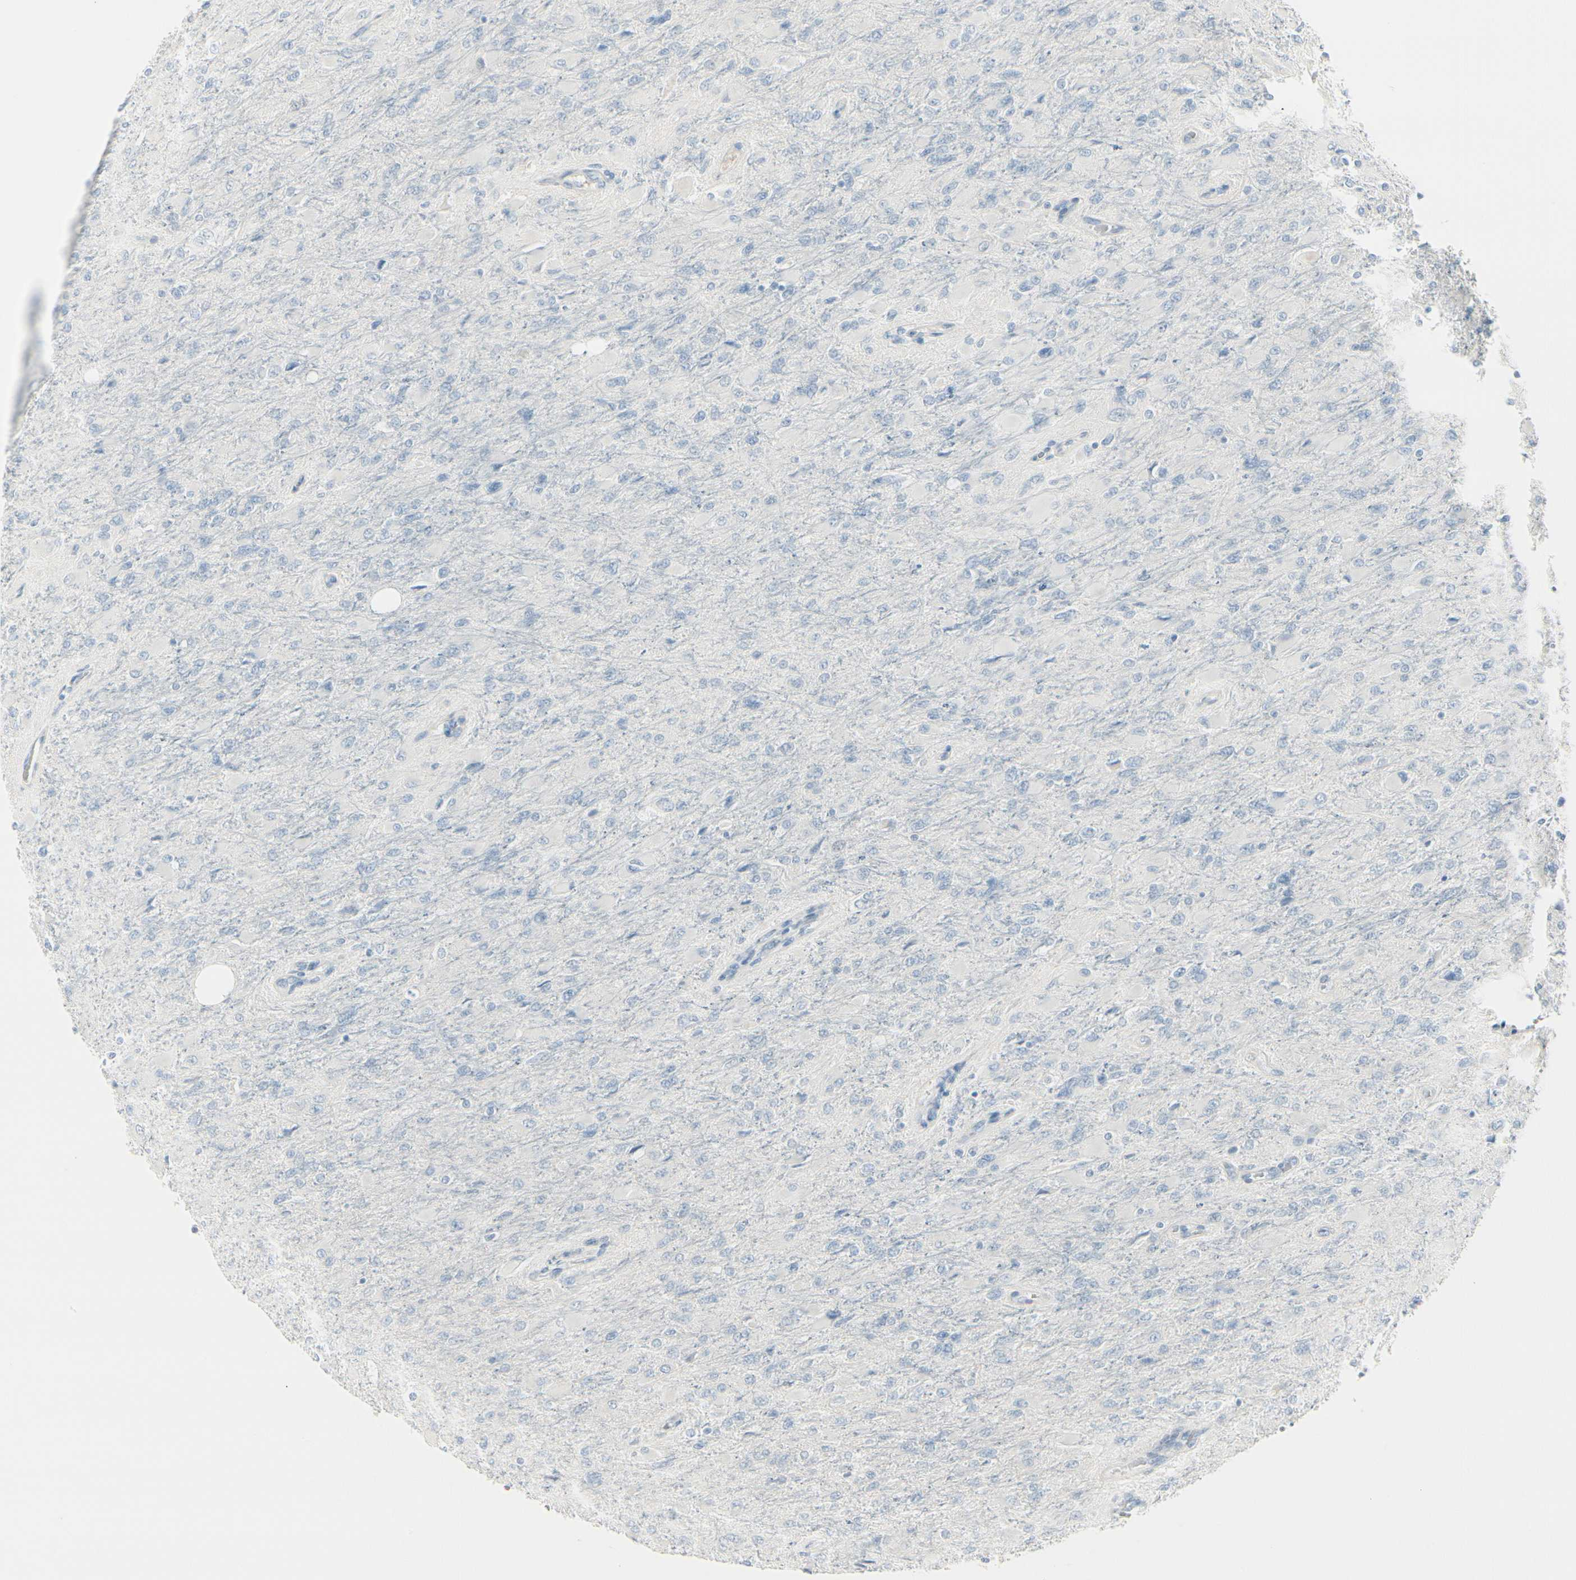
{"staining": {"intensity": "negative", "quantity": "none", "location": "none"}, "tissue": "glioma", "cell_type": "Tumor cells", "image_type": "cancer", "snomed": [{"axis": "morphology", "description": "Glioma, malignant, High grade"}, {"axis": "topography", "description": "Cerebral cortex"}], "caption": "Tumor cells are negative for brown protein staining in glioma.", "gene": "CDHR5", "patient": {"sex": "female", "age": 36}}